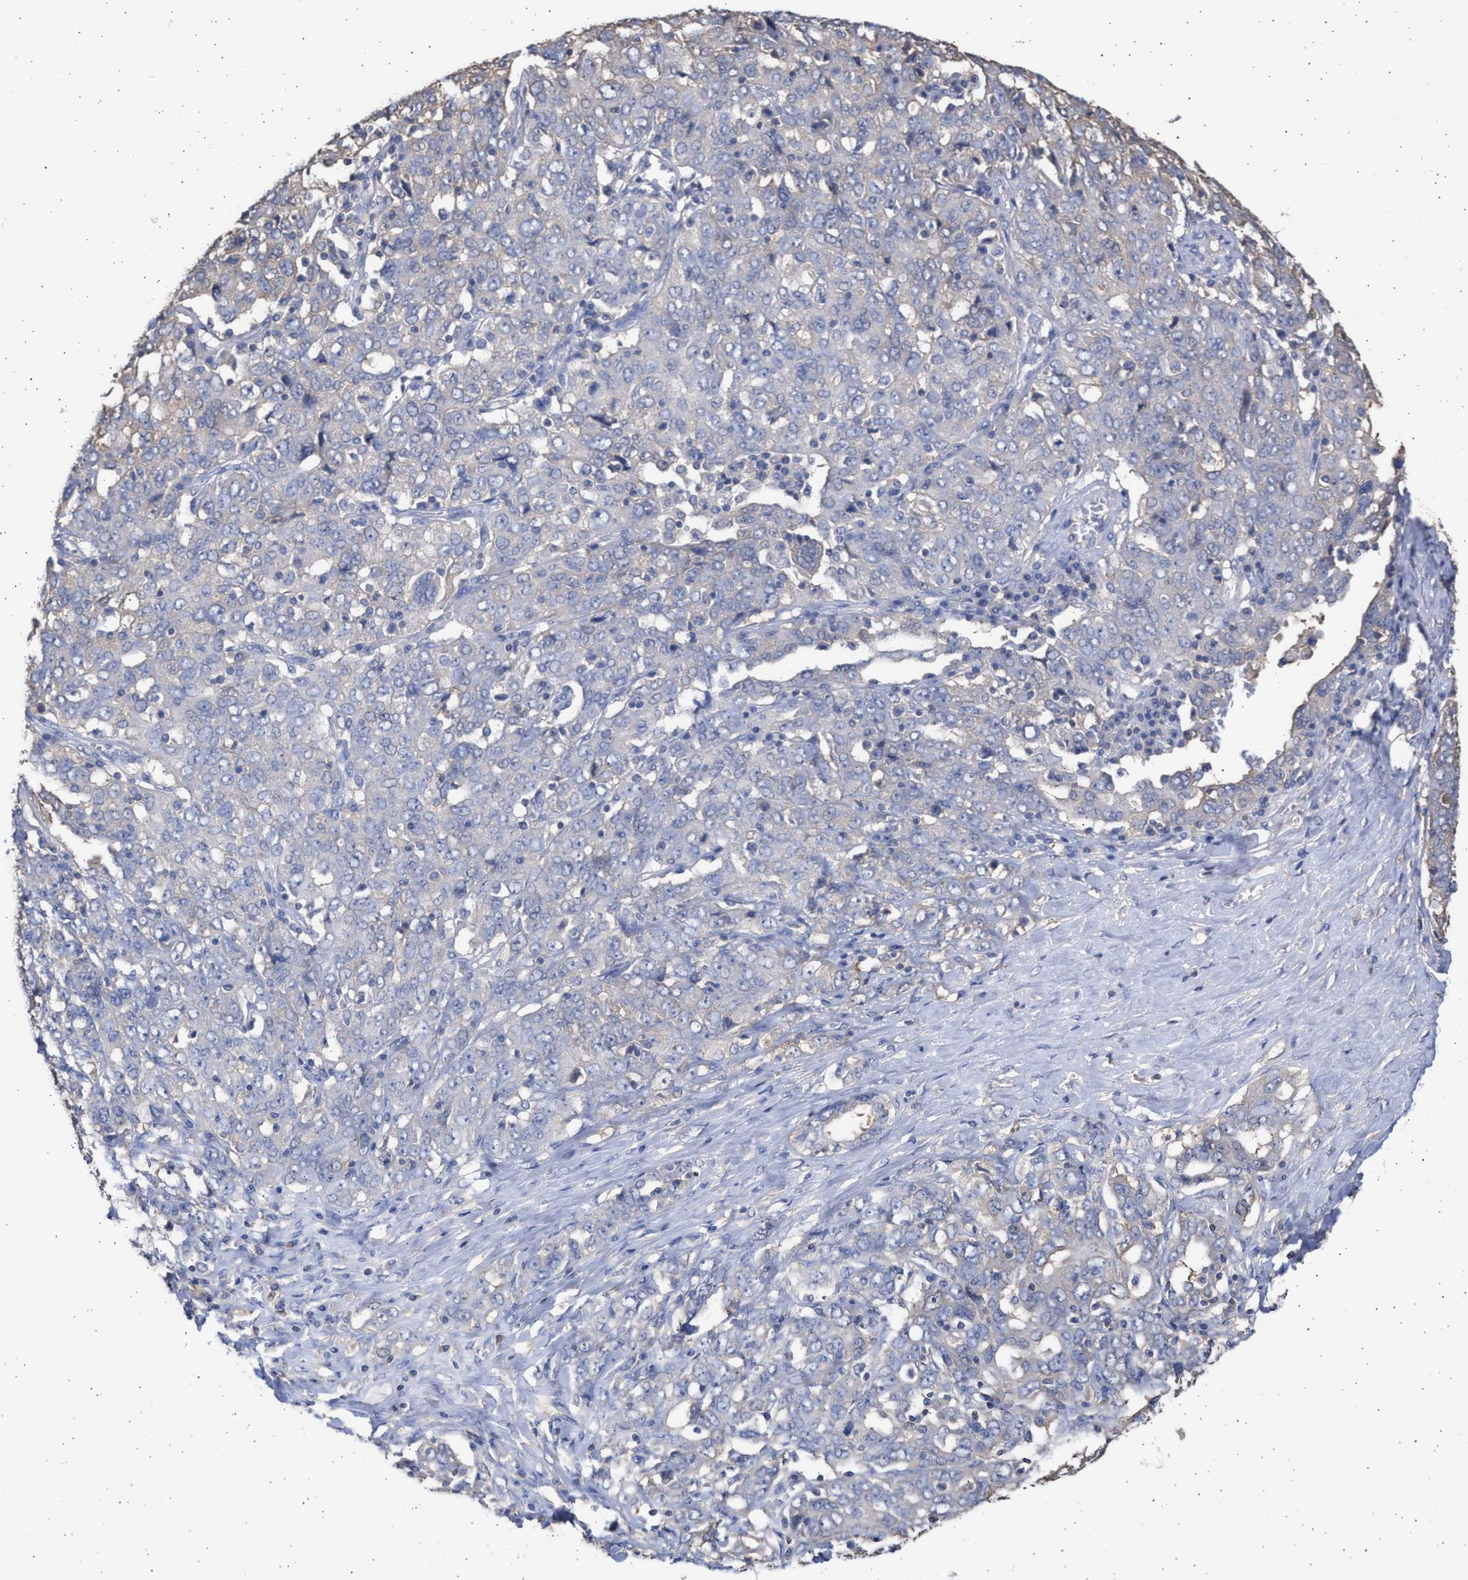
{"staining": {"intensity": "negative", "quantity": "none", "location": "none"}, "tissue": "ovarian cancer", "cell_type": "Tumor cells", "image_type": "cancer", "snomed": [{"axis": "morphology", "description": "Carcinoma, endometroid"}, {"axis": "topography", "description": "Ovary"}], "caption": "Human endometroid carcinoma (ovarian) stained for a protein using IHC reveals no positivity in tumor cells.", "gene": "ALDOC", "patient": {"sex": "female", "age": 62}}